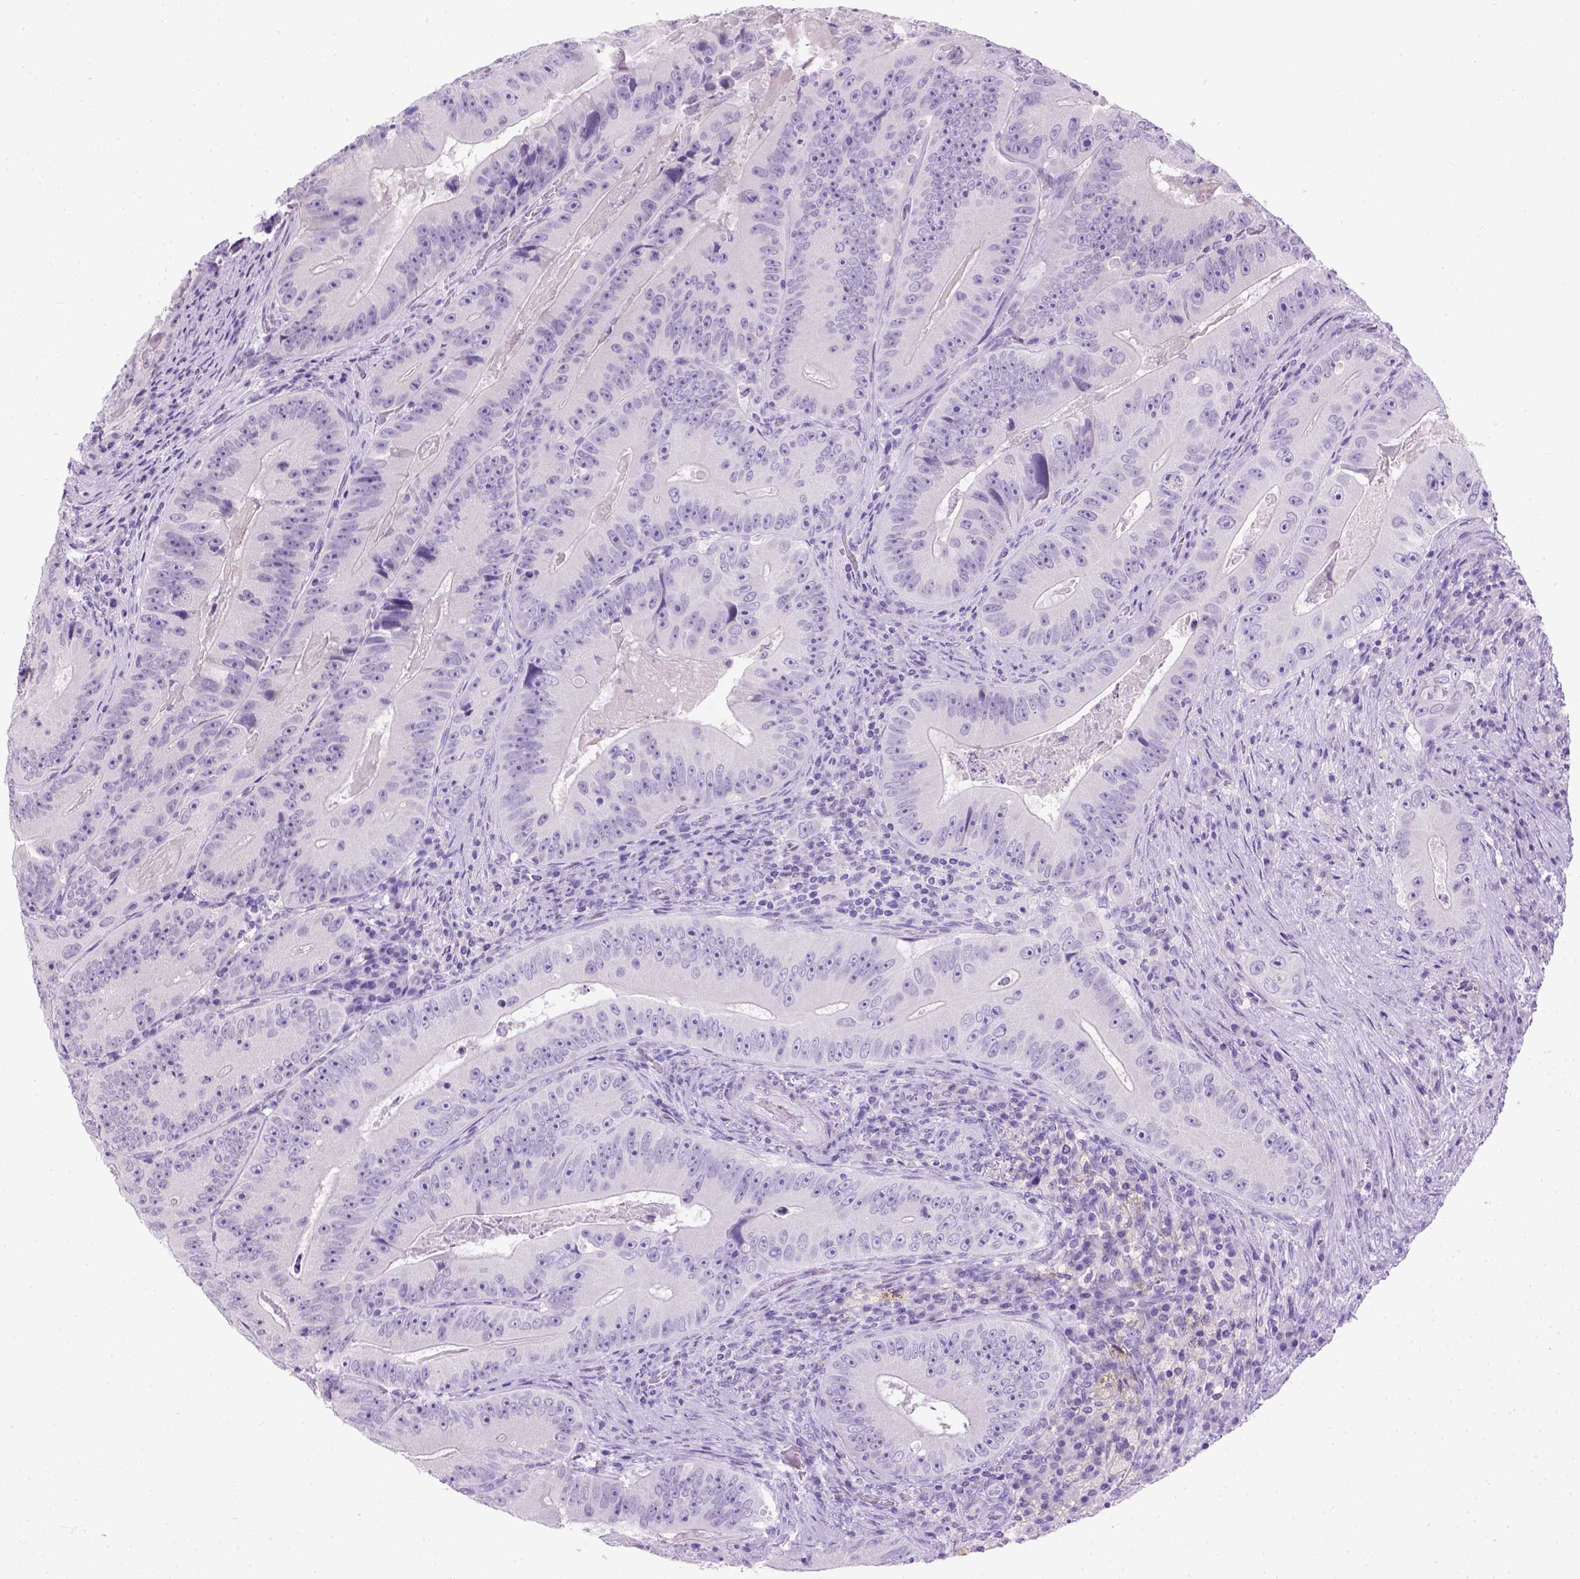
{"staining": {"intensity": "negative", "quantity": "none", "location": "none"}, "tissue": "colorectal cancer", "cell_type": "Tumor cells", "image_type": "cancer", "snomed": [{"axis": "morphology", "description": "Adenocarcinoma, NOS"}, {"axis": "topography", "description": "Colon"}], "caption": "An image of colorectal cancer stained for a protein shows no brown staining in tumor cells.", "gene": "TMEM38A", "patient": {"sex": "female", "age": 86}}